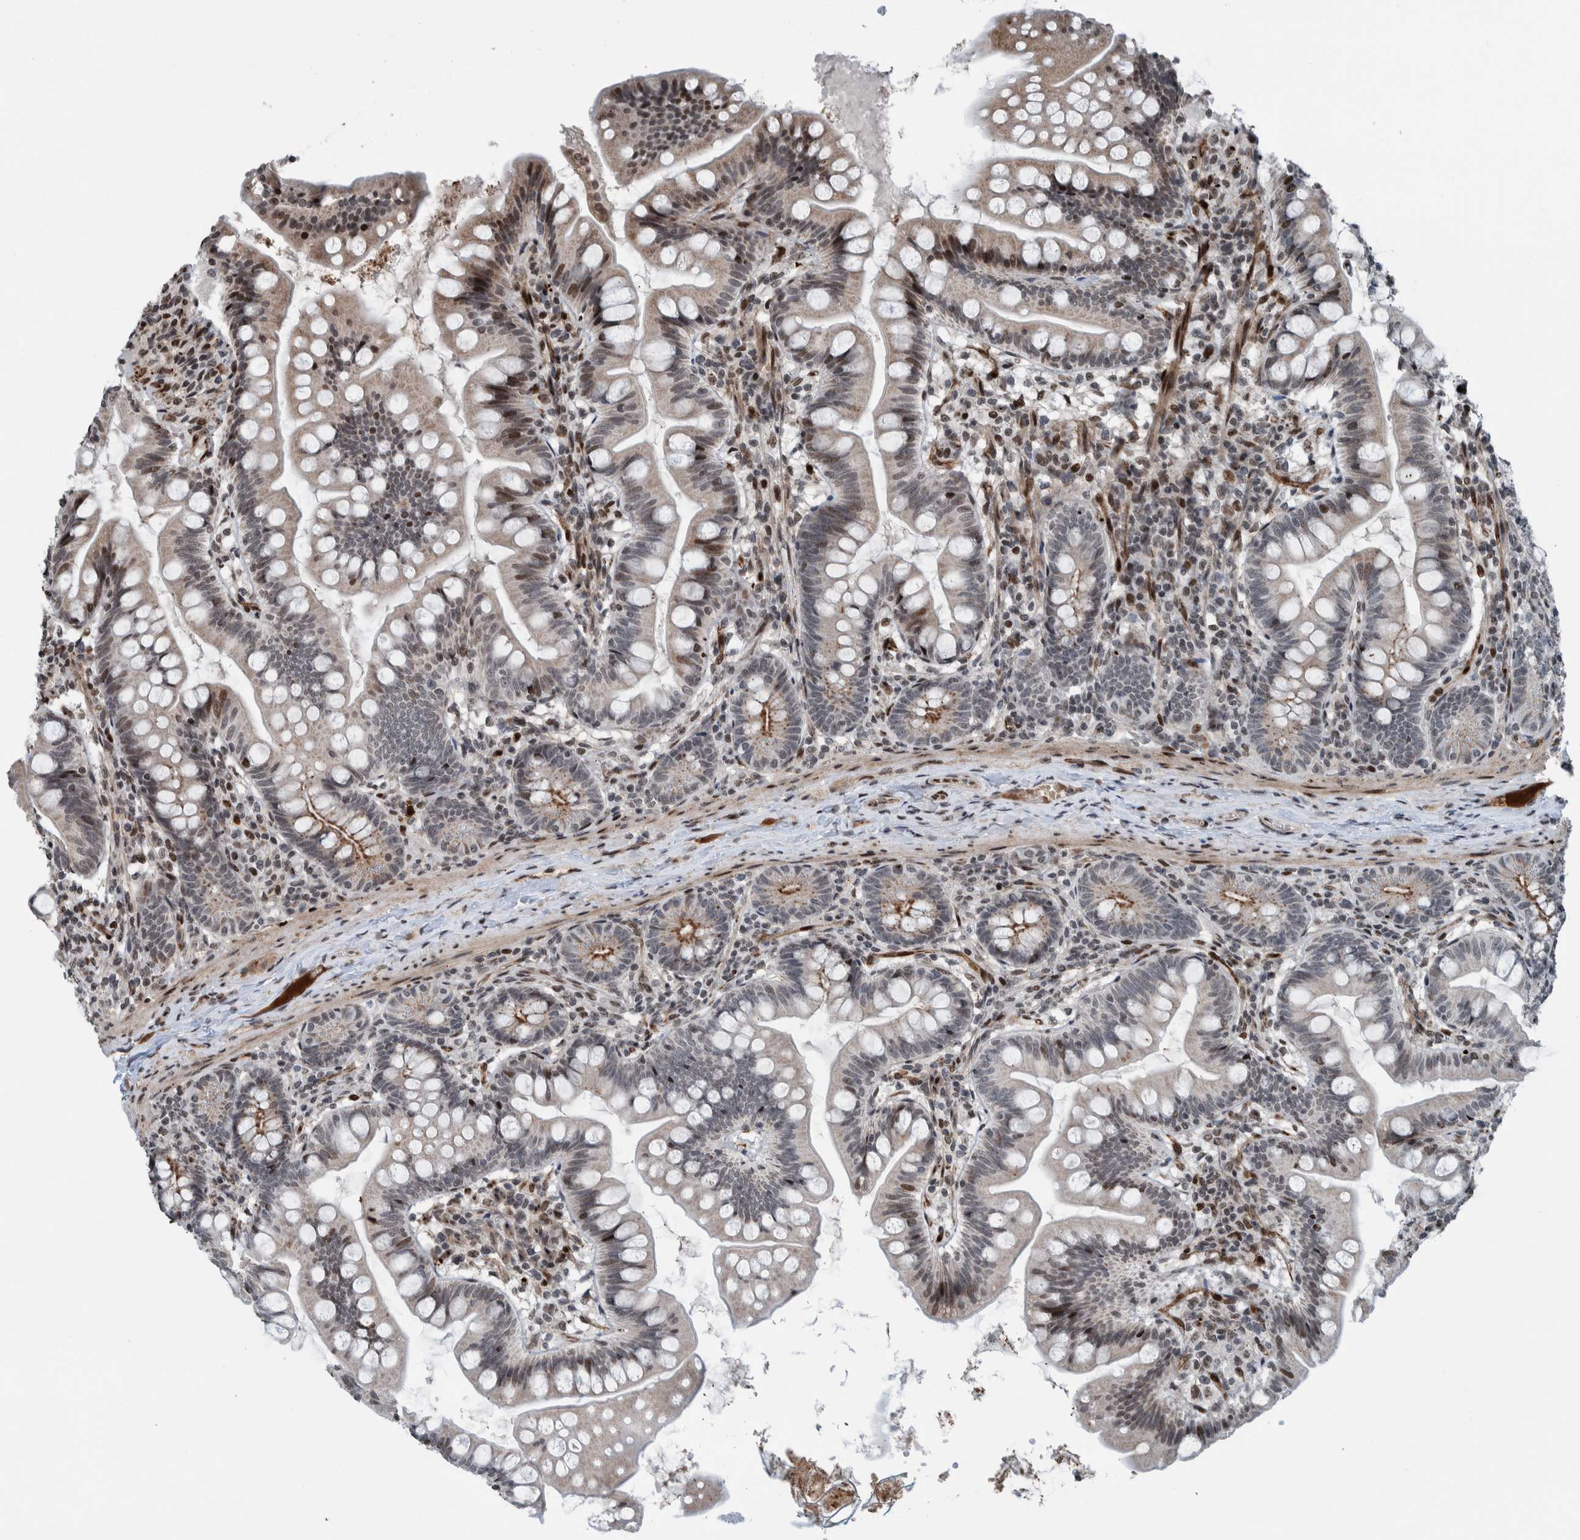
{"staining": {"intensity": "moderate", "quantity": "25%-75%", "location": "cytoplasmic/membranous,nuclear"}, "tissue": "small intestine", "cell_type": "Glandular cells", "image_type": "normal", "snomed": [{"axis": "morphology", "description": "Normal tissue, NOS"}, {"axis": "topography", "description": "Small intestine"}], "caption": "About 25%-75% of glandular cells in benign small intestine display moderate cytoplasmic/membranous,nuclear protein positivity as visualized by brown immunohistochemical staining.", "gene": "ZNF366", "patient": {"sex": "male", "age": 7}}